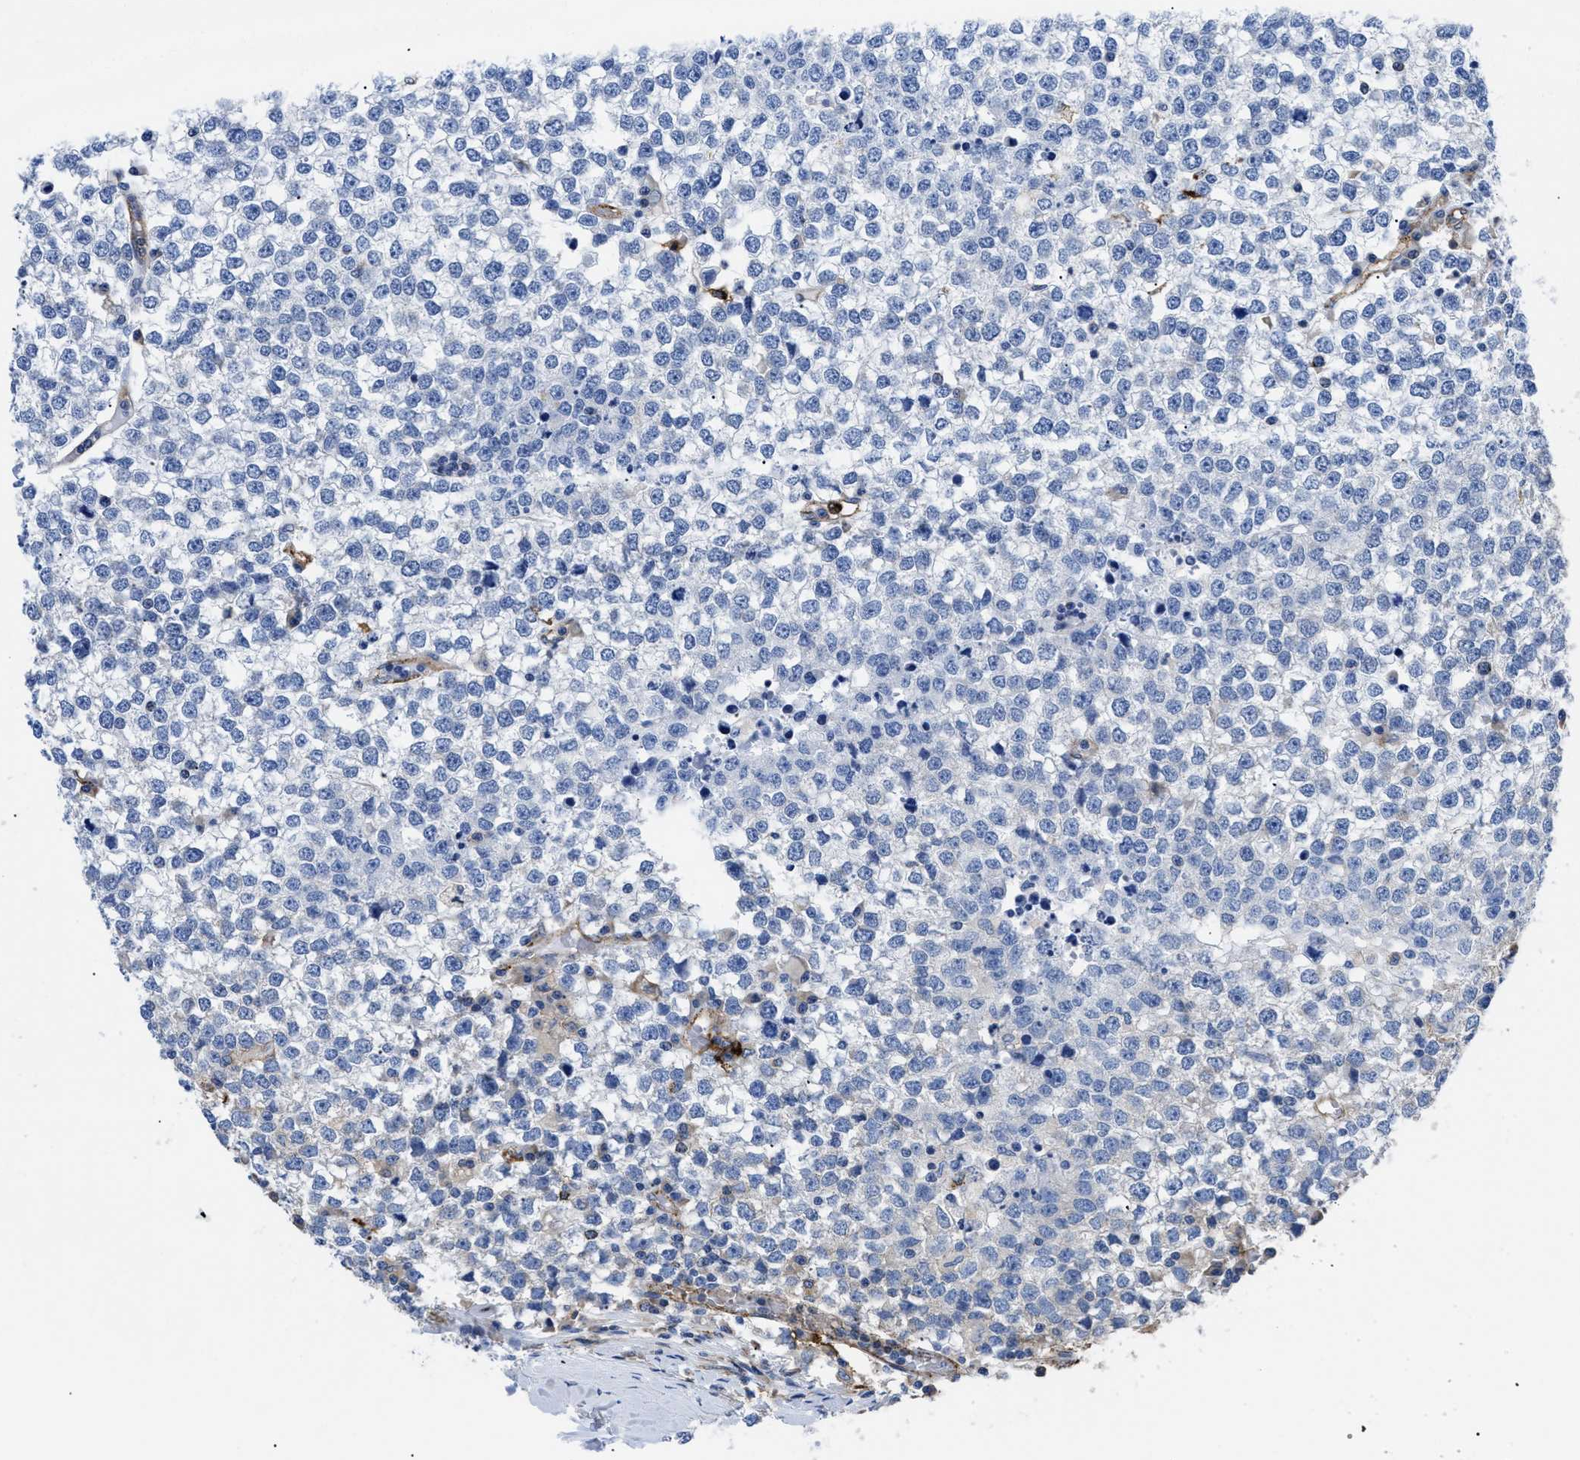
{"staining": {"intensity": "negative", "quantity": "none", "location": "none"}, "tissue": "testis cancer", "cell_type": "Tumor cells", "image_type": "cancer", "snomed": [{"axis": "morphology", "description": "Seminoma, NOS"}, {"axis": "topography", "description": "Testis"}], "caption": "Tumor cells show no significant protein positivity in testis cancer. (DAB immunohistochemistry (IHC) with hematoxylin counter stain).", "gene": "HLA-DPA1", "patient": {"sex": "male", "age": 65}}